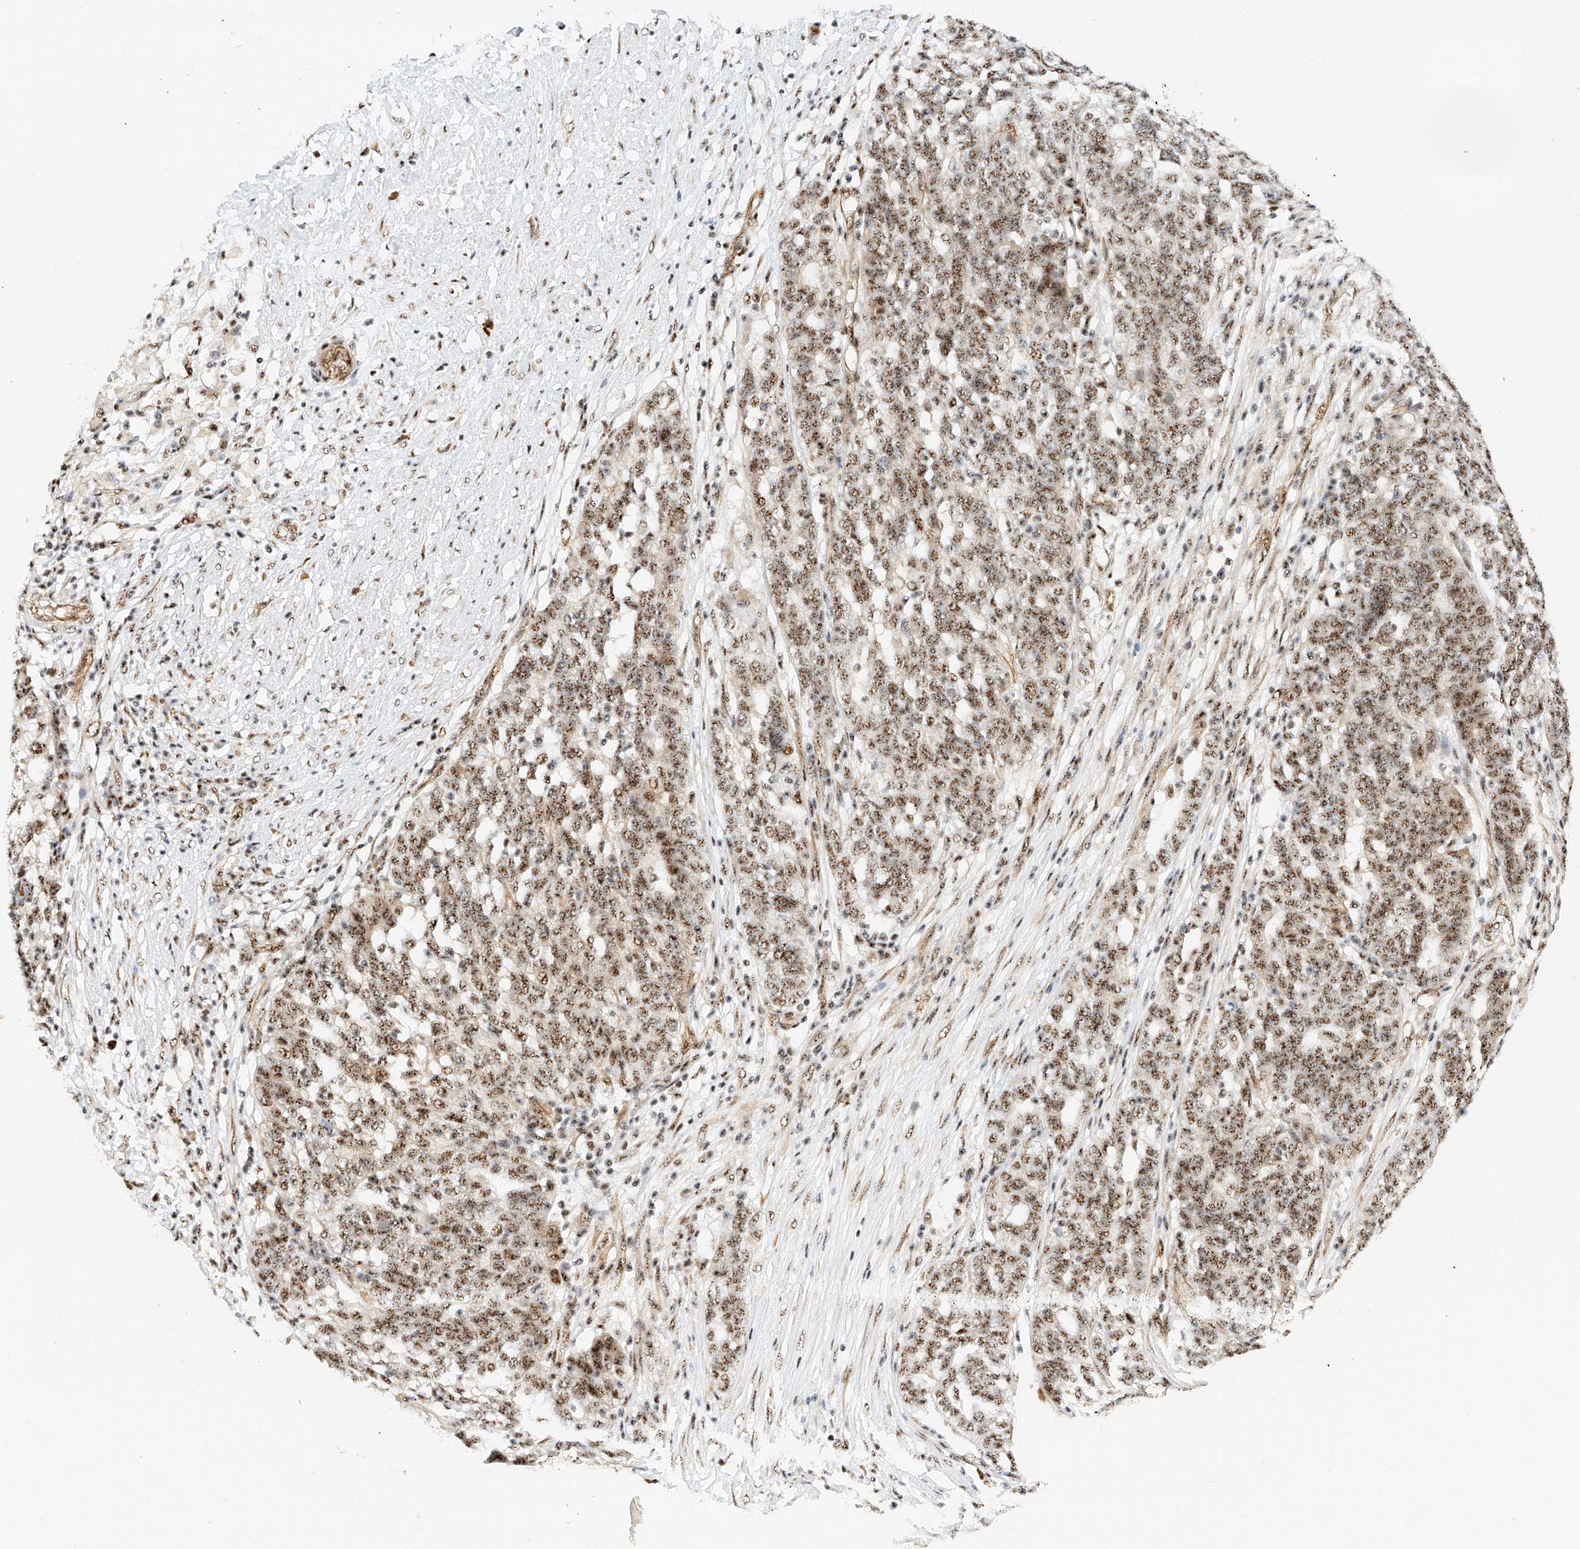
{"staining": {"intensity": "strong", "quantity": ">75%", "location": "nuclear"}, "tissue": "ovarian cancer", "cell_type": "Tumor cells", "image_type": "cancer", "snomed": [{"axis": "morphology", "description": "Cystadenocarcinoma, serous, NOS"}, {"axis": "topography", "description": "Ovary"}], "caption": "This micrograph reveals immunohistochemistry staining of human serous cystadenocarcinoma (ovarian), with high strong nuclear expression in about >75% of tumor cells.", "gene": "ATXN7L2", "patient": {"sex": "female", "age": 59}}